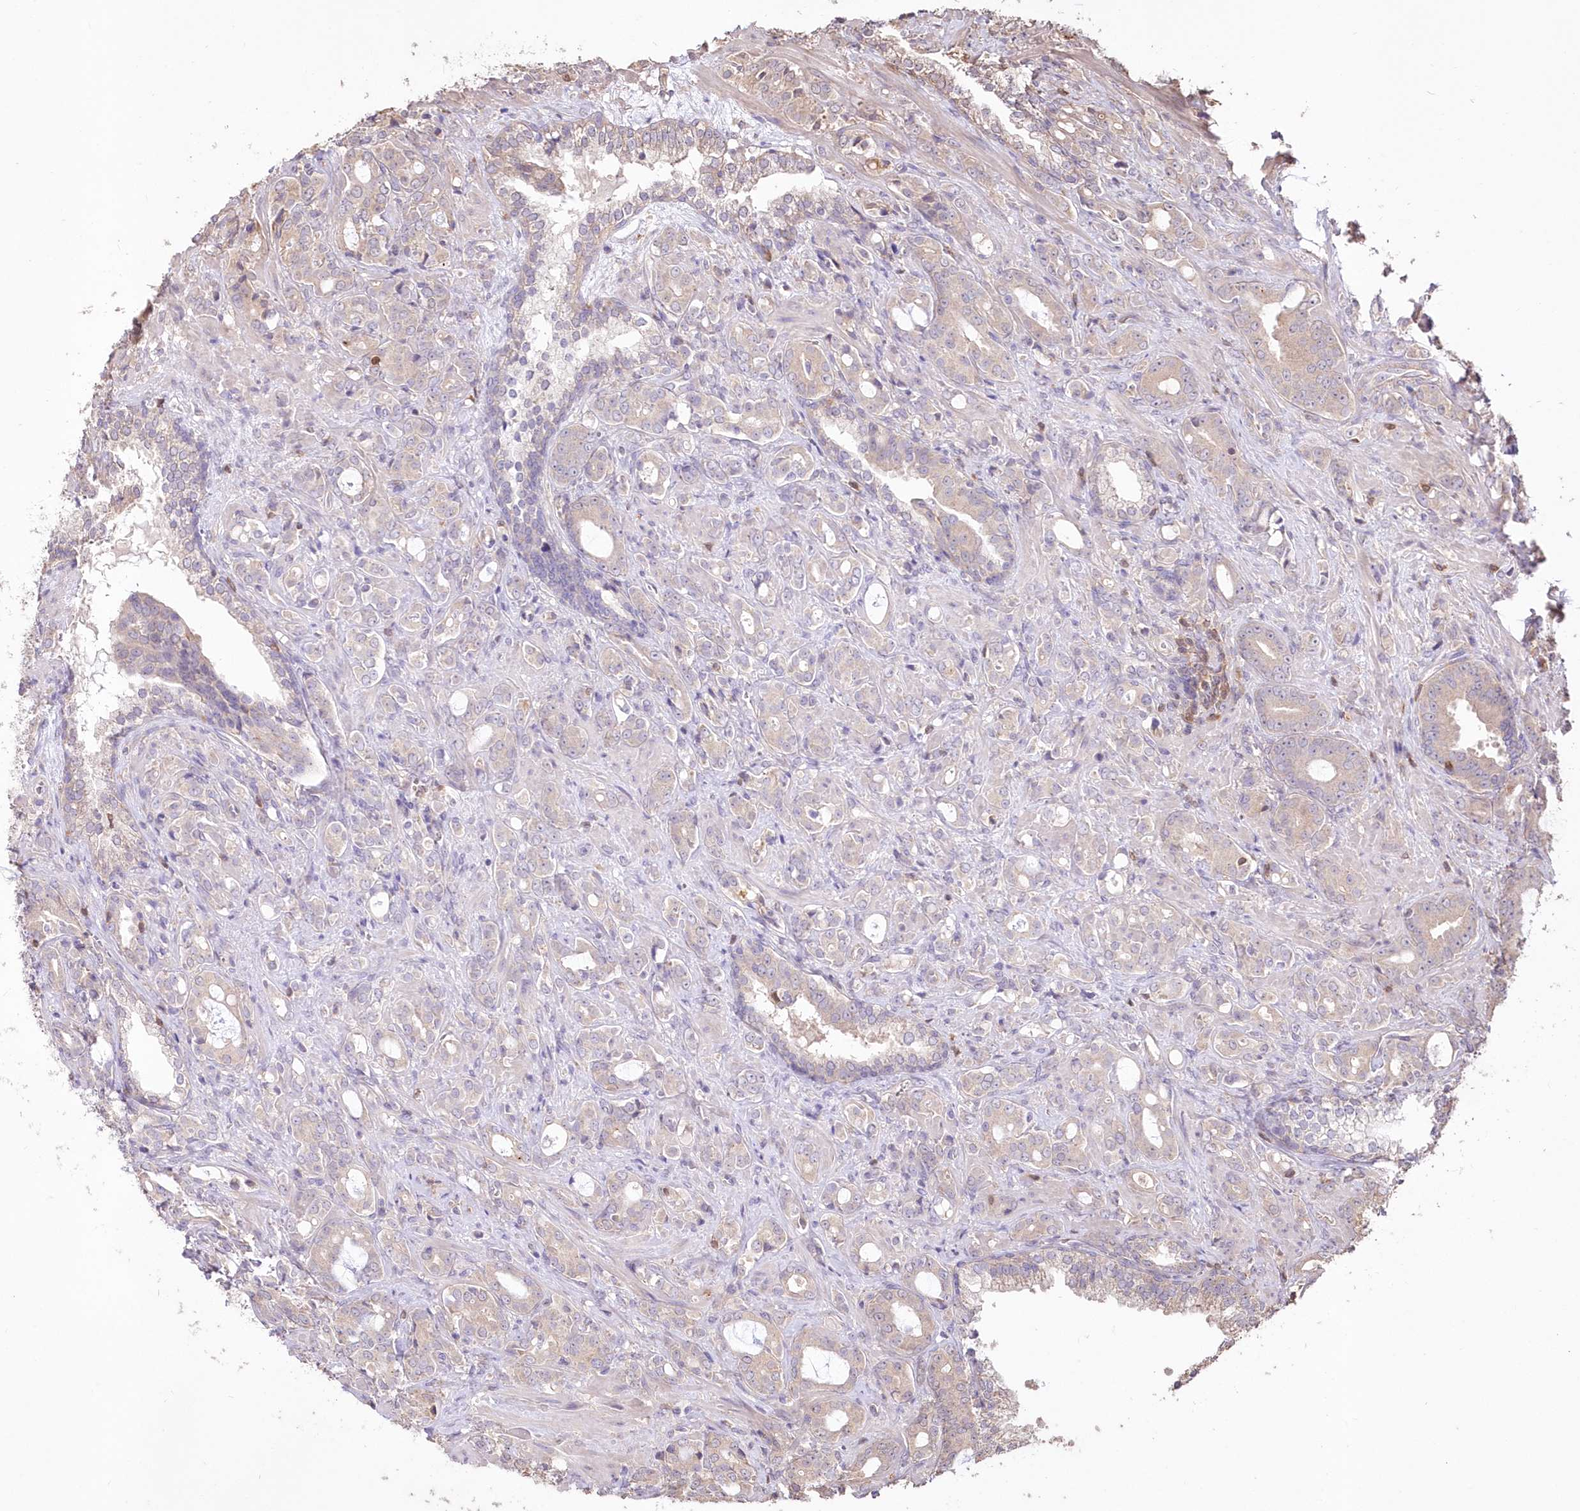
{"staining": {"intensity": "negative", "quantity": "none", "location": "none"}, "tissue": "prostate cancer", "cell_type": "Tumor cells", "image_type": "cancer", "snomed": [{"axis": "morphology", "description": "Adenocarcinoma, High grade"}, {"axis": "topography", "description": "Prostate"}], "caption": "Immunohistochemistry photomicrograph of neoplastic tissue: human prostate cancer stained with DAB (3,3'-diaminobenzidine) reveals no significant protein staining in tumor cells.", "gene": "STK17B", "patient": {"sex": "male", "age": 72}}